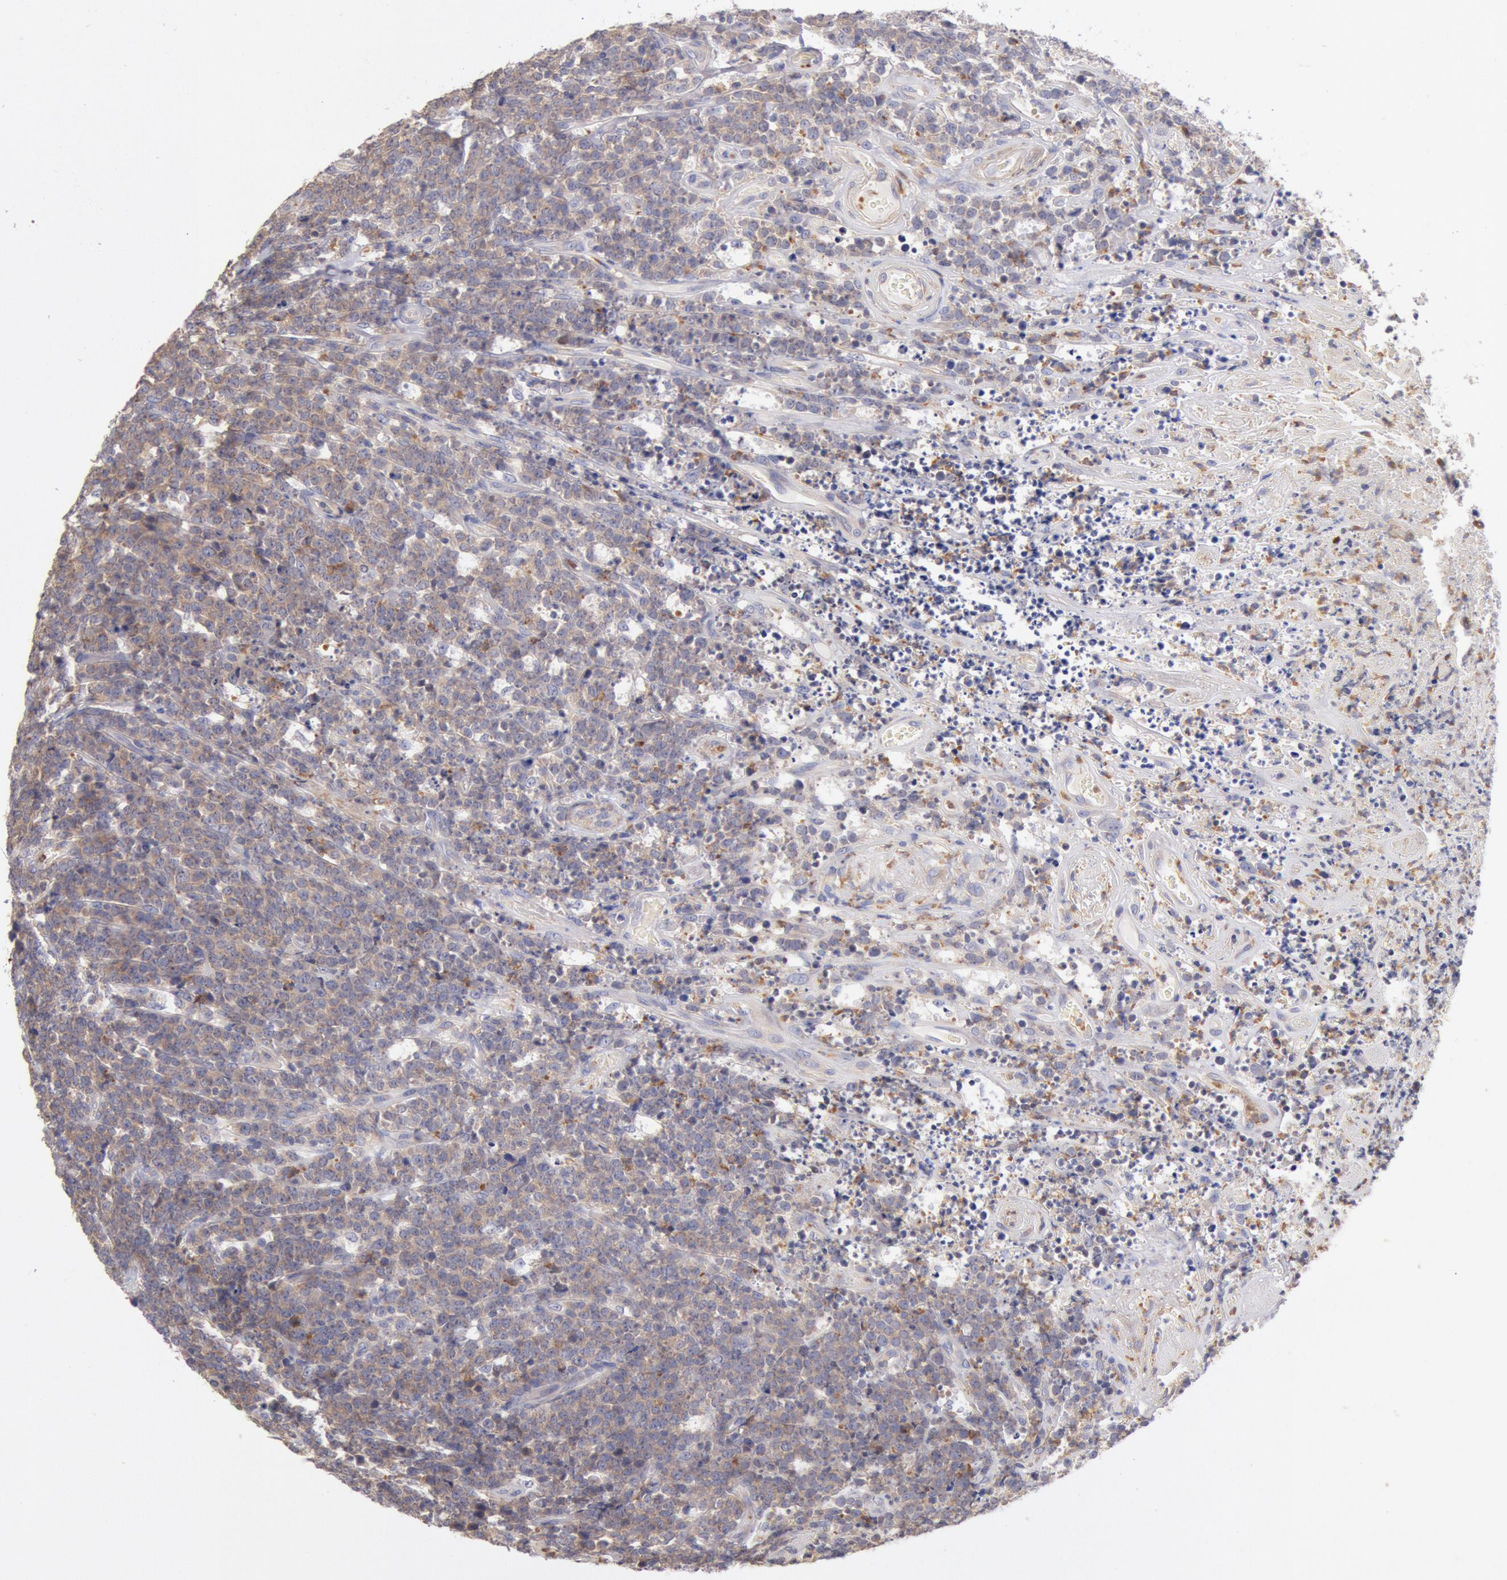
{"staining": {"intensity": "moderate", "quantity": "25%-75%", "location": "cytoplasmic/membranous"}, "tissue": "lymphoma", "cell_type": "Tumor cells", "image_type": "cancer", "snomed": [{"axis": "morphology", "description": "Malignant lymphoma, non-Hodgkin's type, High grade"}, {"axis": "topography", "description": "Small intestine"}, {"axis": "topography", "description": "Colon"}], "caption": "An immunohistochemistry (IHC) micrograph of tumor tissue is shown. Protein staining in brown highlights moderate cytoplasmic/membranous positivity in lymphoma within tumor cells. The staining is performed using DAB brown chromogen to label protein expression. The nuclei are counter-stained blue using hematoxylin.", "gene": "TMED8", "patient": {"sex": "male", "age": 8}}